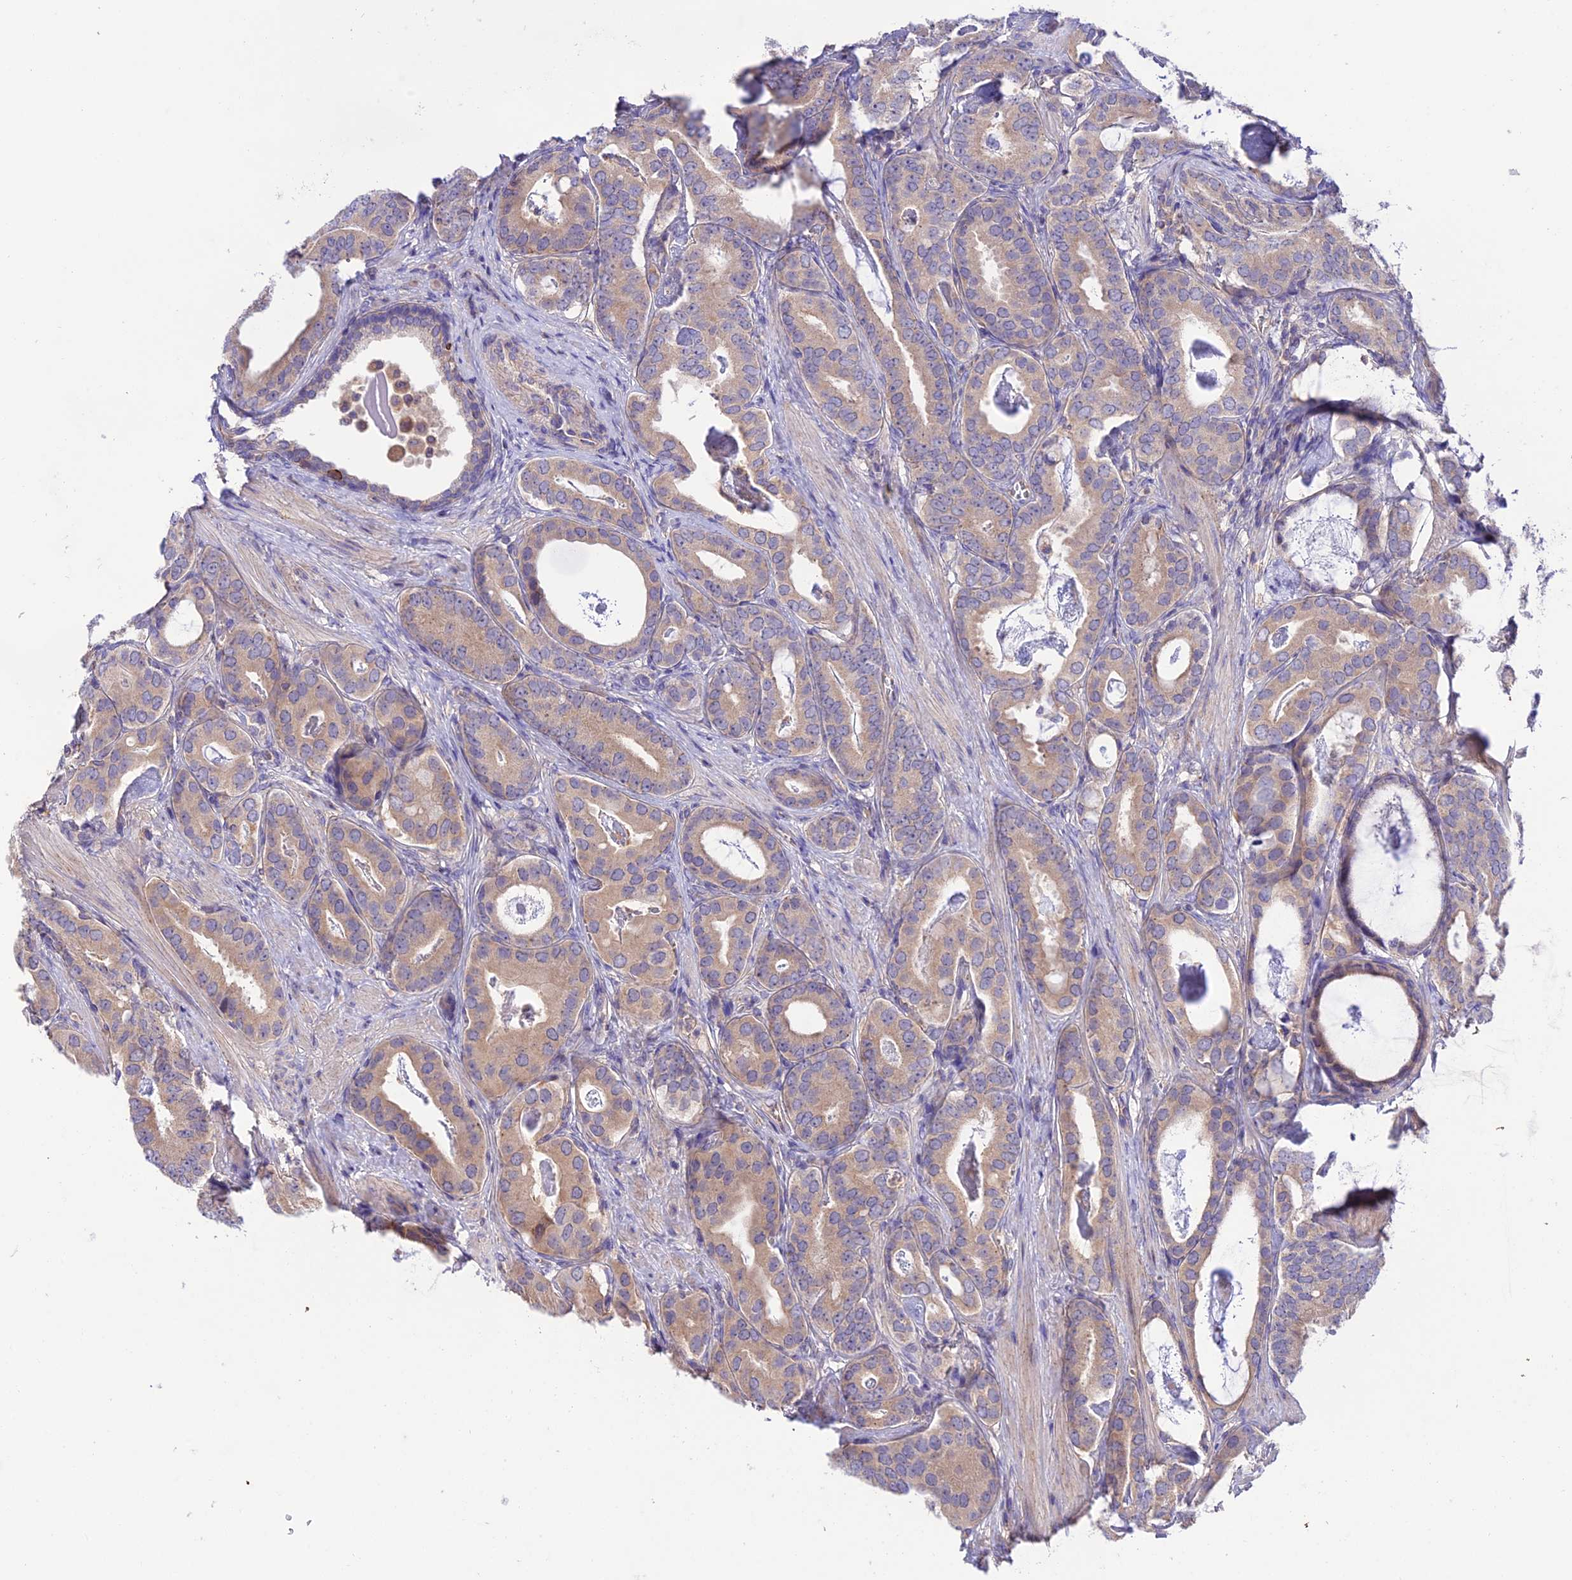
{"staining": {"intensity": "weak", "quantity": ">75%", "location": "cytoplasmic/membranous"}, "tissue": "prostate cancer", "cell_type": "Tumor cells", "image_type": "cancer", "snomed": [{"axis": "morphology", "description": "Adenocarcinoma, Low grade"}, {"axis": "topography", "description": "Prostate"}], "caption": "IHC photomicrograph of human prostate cancer (adenocarcinoma (low-grade)) stained for a protein (brown), which displays low levels of weak cytoplasmic/membranous positivity in about >75% of tumor cells.", "gene": "BRME1", "patient": {"sex": "male", "age": 71}}